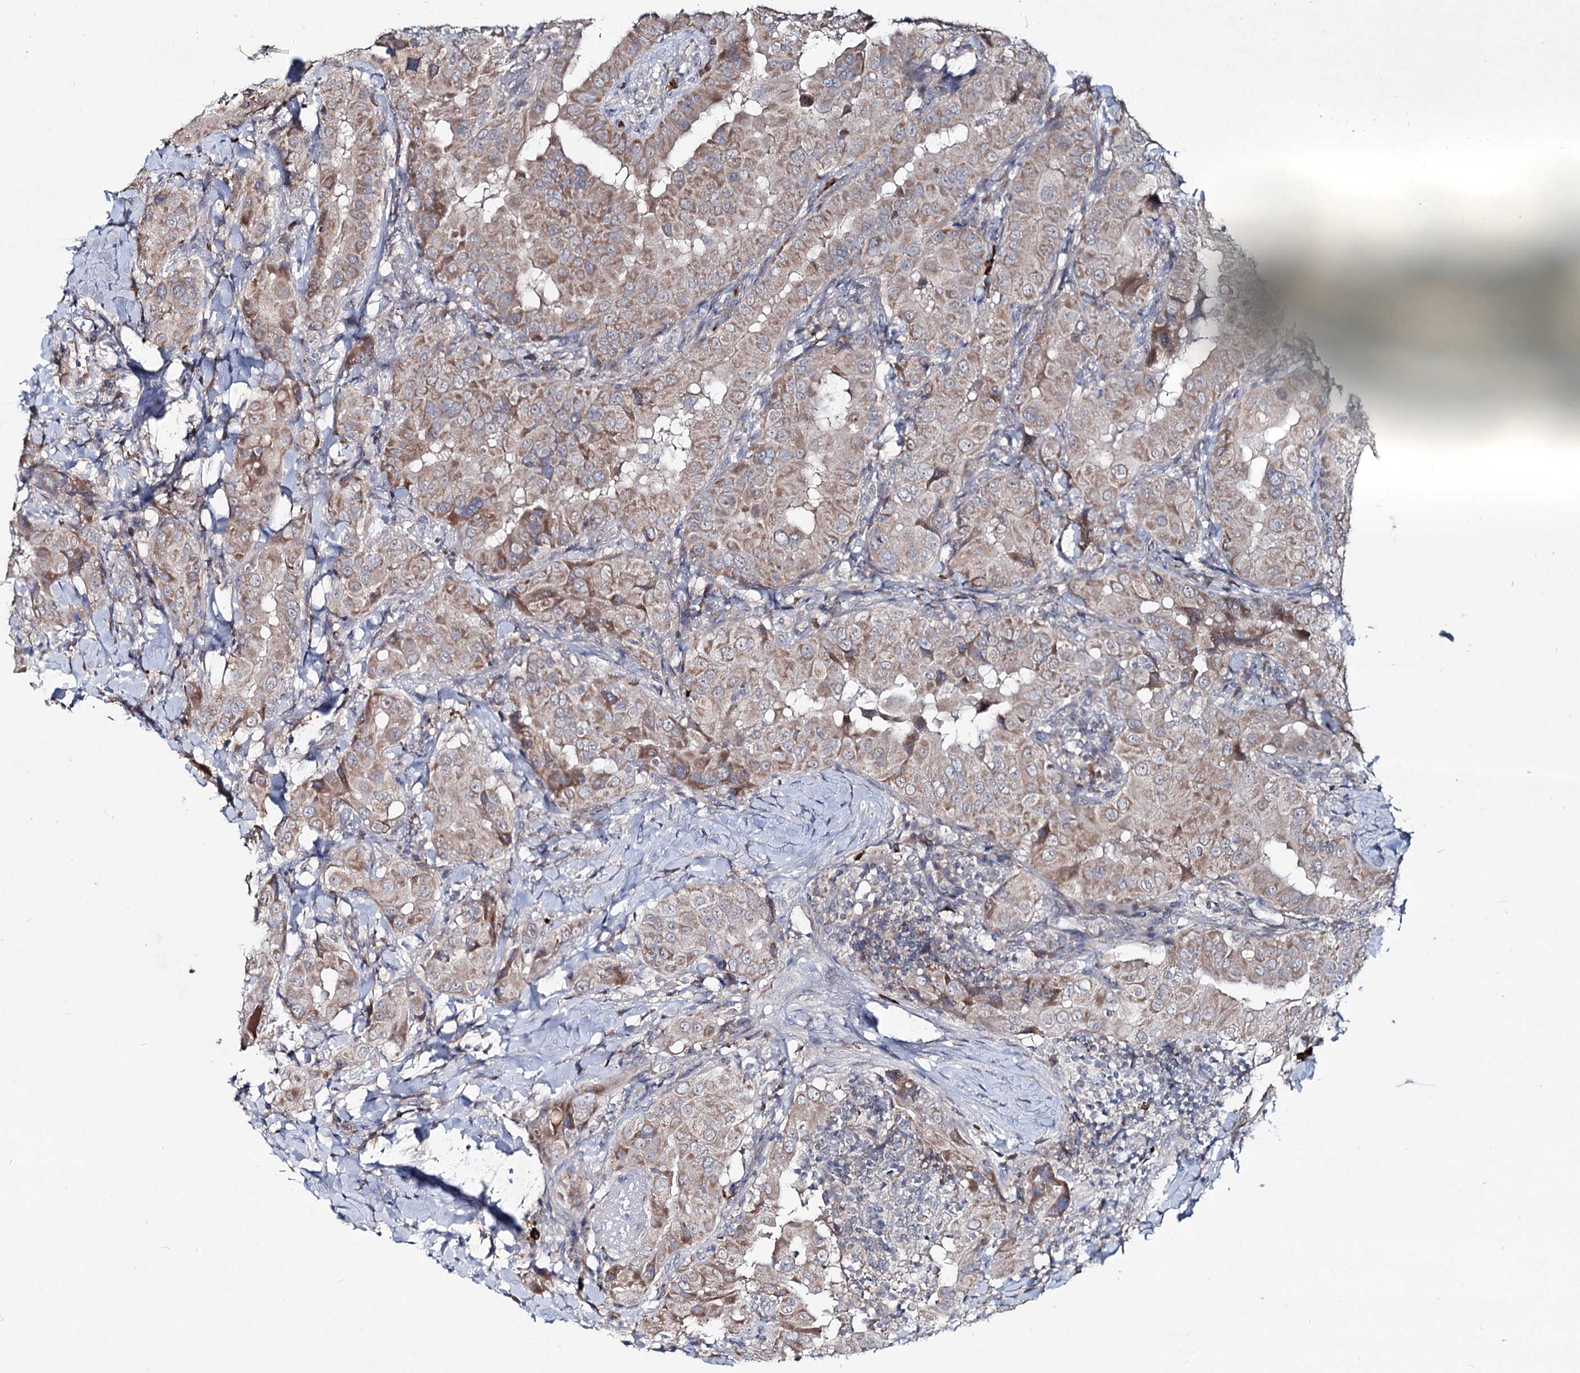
{"staining": {"intensity": "weak", "quantity": ">75%", "location": "cytoplasmic/membranous"}, "tissue": "thyroid cancer", "cell_type": "Tumor cells", "image_type": "cancer", "snomed": [{"axis": "morphology", "description": "Papillary adenocarcinoma, NOS"}, {"axis": "topography", "description": "Thyroid gland"}], "caption": "IHC photomicrograph of human thyroid cancer (papillary adenocarcinoma) stained for a protein (brown), which shows low levels of weak cytoplasmic/membranous expression in about >75% of tumor cells.", "gene": "RNF6", "patient": {"sex": "male", "age": 33}}